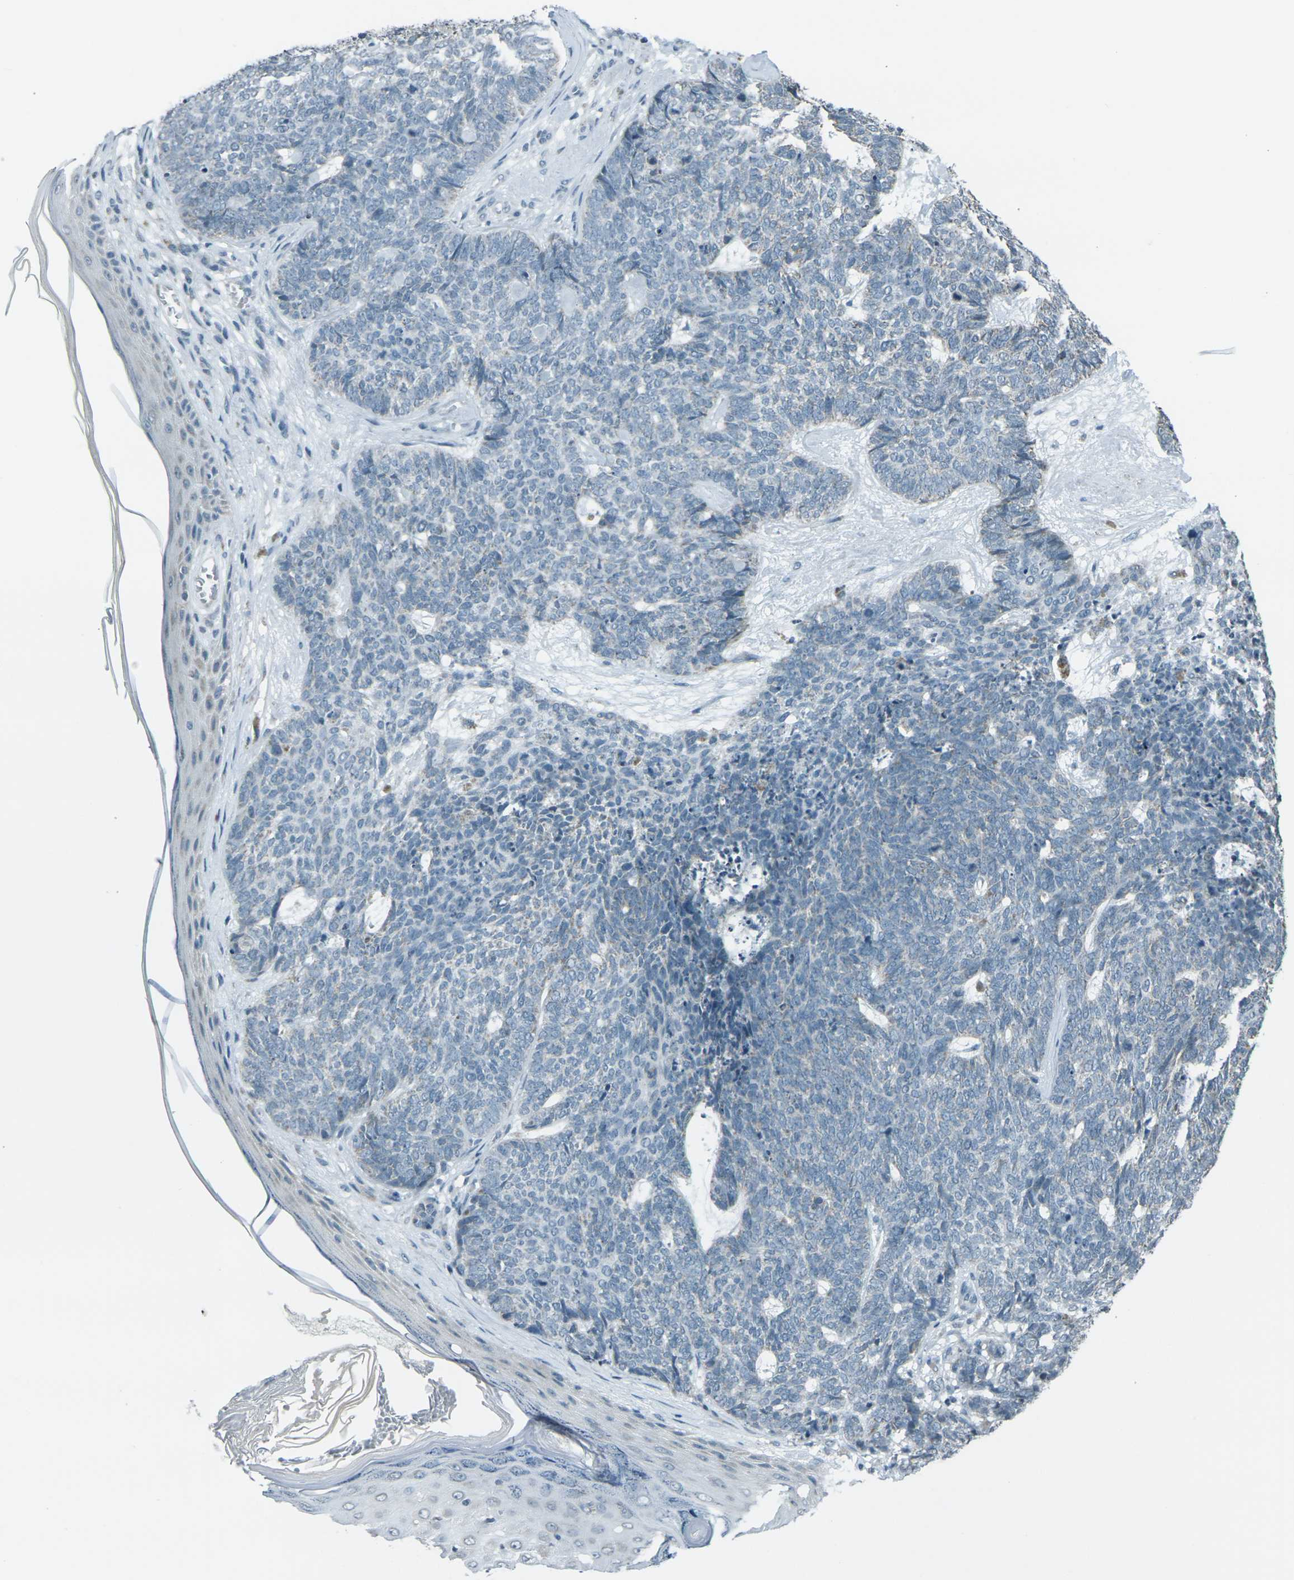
{"staining": {"intensity": "negative", "quantity": "none", "location": "none"}, "tissue": "skin cancer", "cell_type": "Tumor cells", "image_type": "cancer", "snomed": [{"axis": "morphology", "description": "Basal cell carcinoma"}, {"axis": "topography", "description": "Skin"}], "caption": "This is an immunohistochemistry micrograph of skin cancer. There is no positivity in tumor cells.", "gene": "H2BC1", "patient": {"sex": "female", "age": 84}}